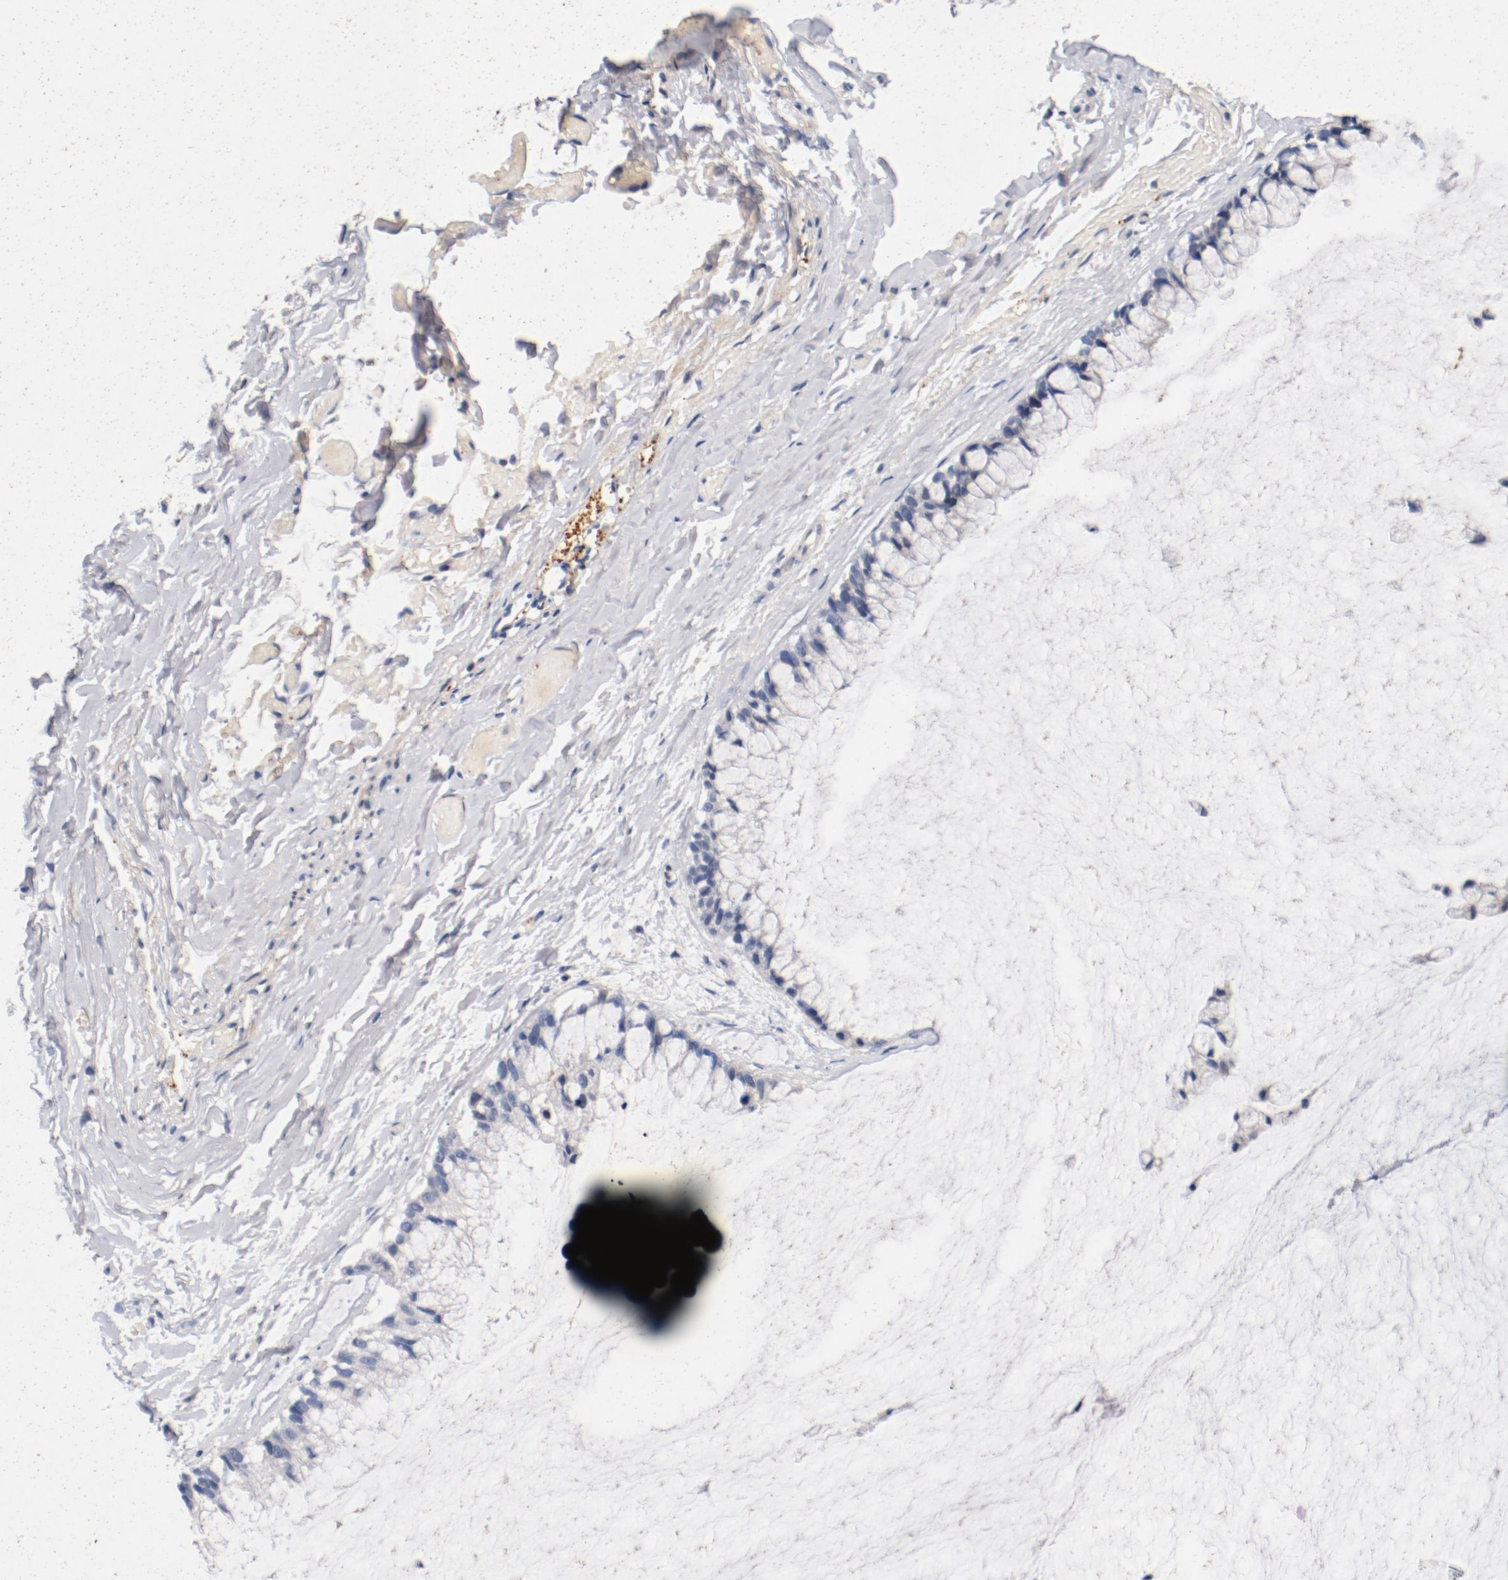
{"staining": {"intensity": "weak", "quantity": "25%-75%", "location": "cytoplasmic/membranous"}, "tissue": "ovarian cancer", "cell_type": "Tumor cells", "image_type": "cancer", "snomed": [{"axis": "morphology", "description": "Cystadenocarcinoma, mucinous, NOS"}, {"axis": "topography", "description": "Ovary"}], "caption": "Immunohistochemical staining of human ovarian cancer (mucinous cystadenocarcinoma) shows low levels of weak cytoplasmic/membranous staining in approximately 25%-75% of tumor cells.", "gene": "PIM1", "patient": {"sex": "female", "age": 39}}